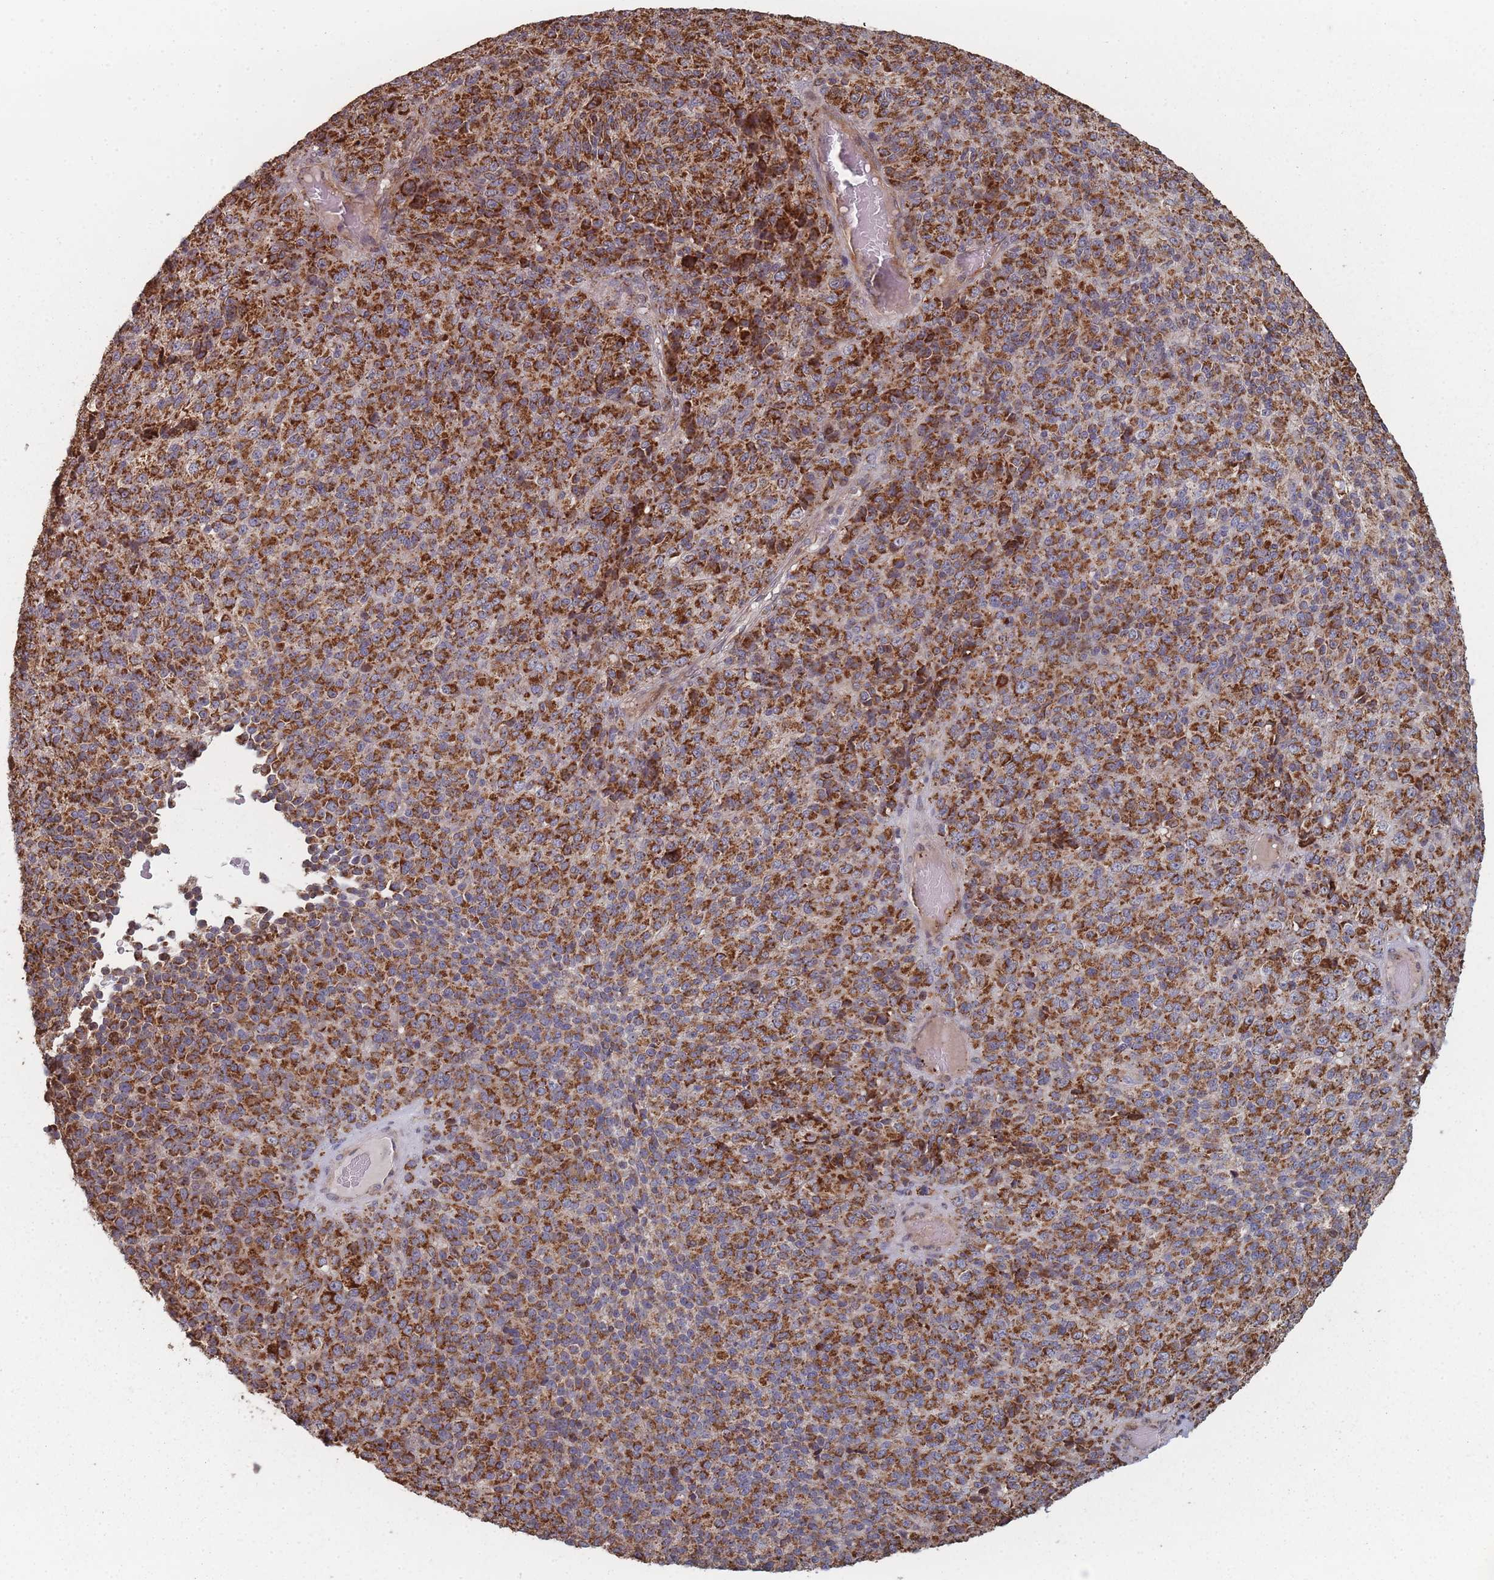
{"staining": {"intensity": "strong", "quantity": ">75%", "location": "cytoplasmic/membranous"}, "tissue": "melanoma", "cell_type": "Tumor cells", "image_type": "cancer", "snomed": [{"axis": "morphology", "description": "Malignant melanoma, Metastatic site"}, {"axis": "topography", "description": "Brain"}], "caption": "Melanoma stained with immunohistochemistry reveals strong cytoplasmic/membranous expression in approximately >75% of tumor cells.", "gene": "PSMB3", "patient": {"sex": "female", "age": 56}}